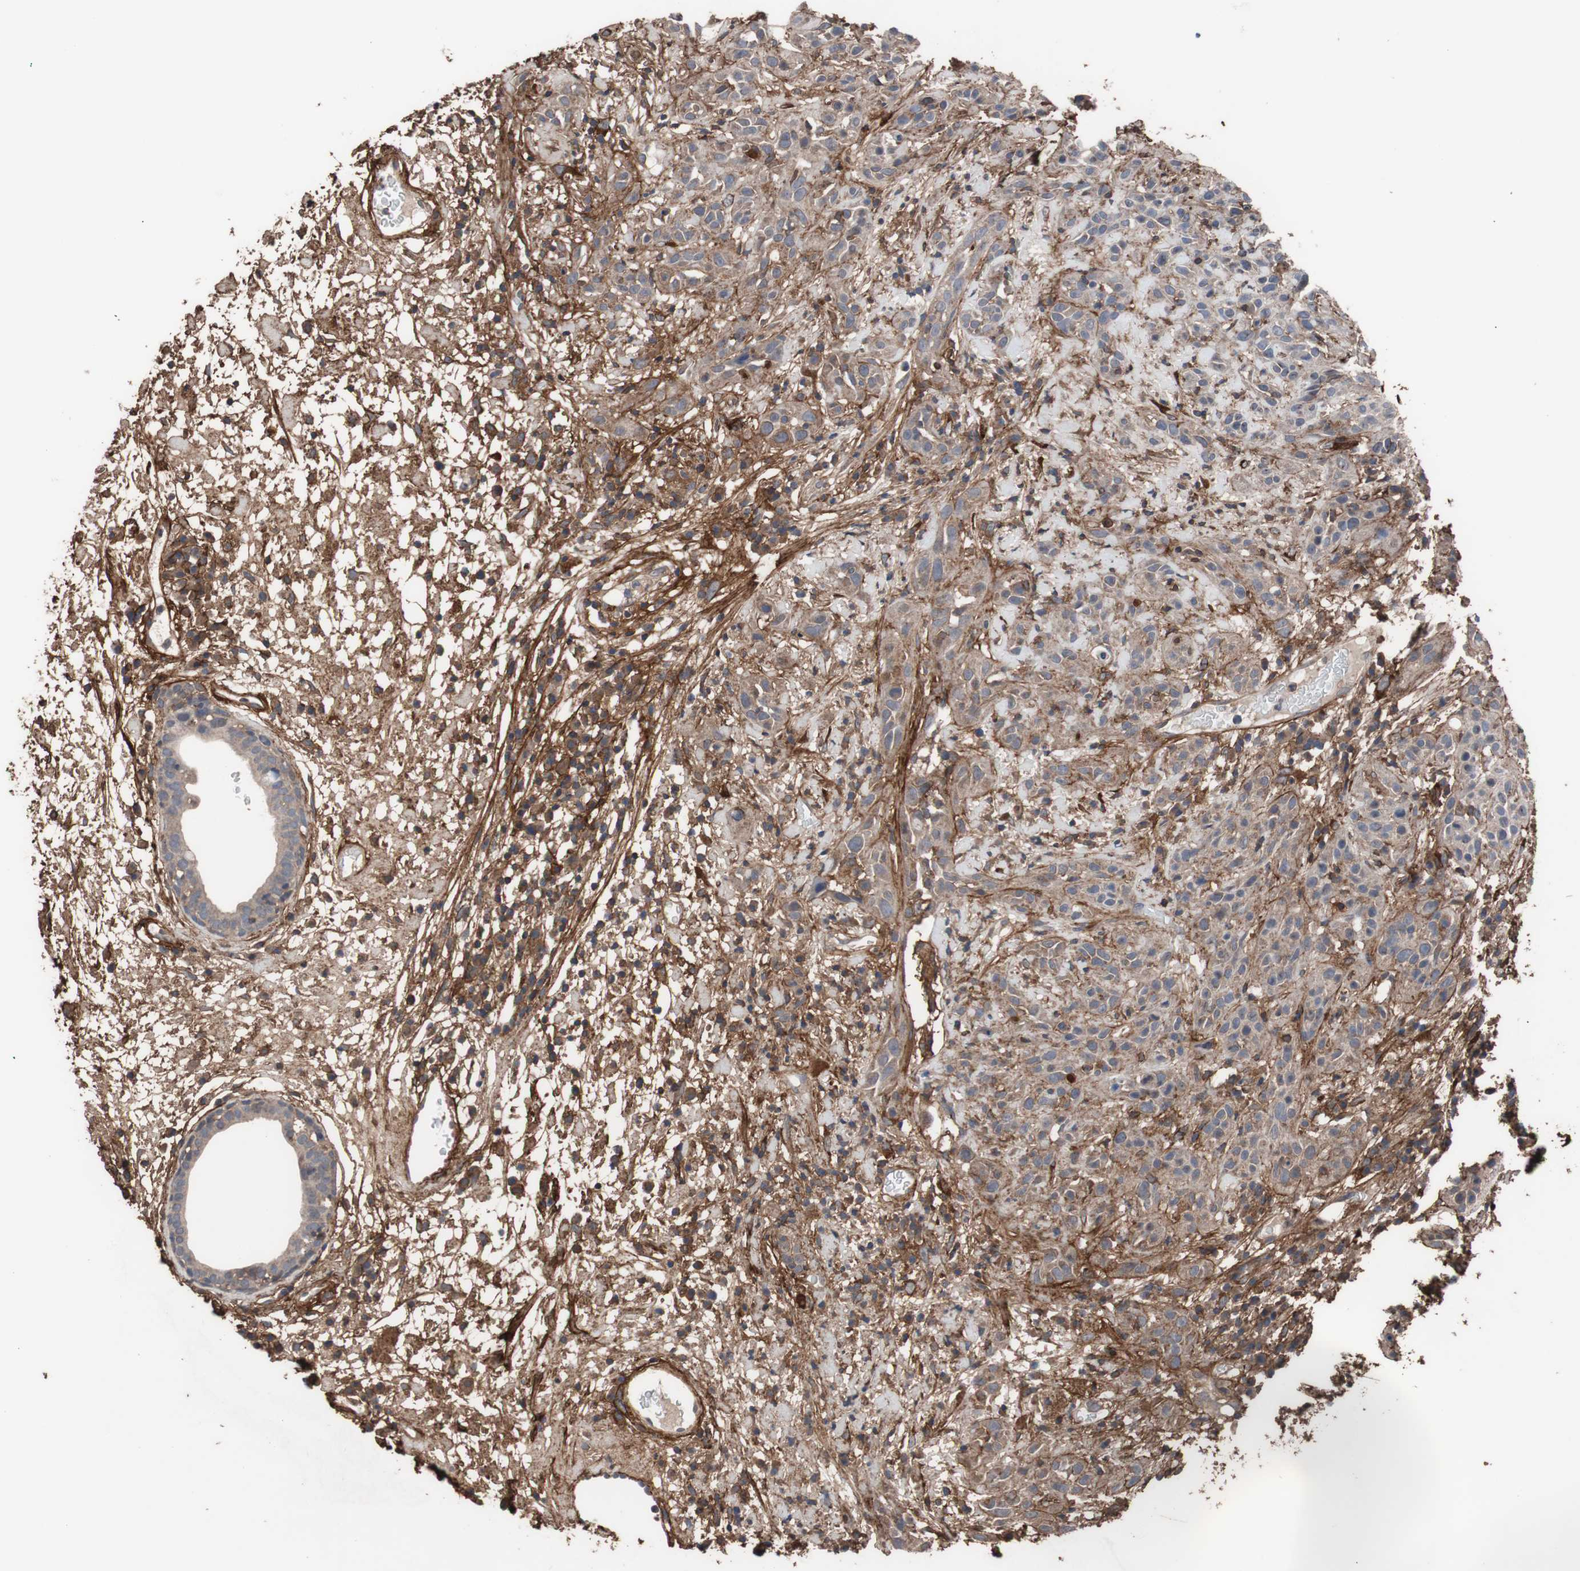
{"staining": {"intensity": "weak", "quantity": ">75%", "location": "cytoplasmic/membranous"}, "tissue": "head and neck cancer", "cell_type": "Tumor cells", "image_type": "cancer", "snomed": [{"axis": "morphology", "description": "Squamous cell carcinoma, NOS"}, {"axis": "topography", "description": "Head-Neck"}], "caption": "A micrograph of head and neck squamous cell carcinoma stained for a protein reveals weak cytoplasmic/membranous brown staining in tumor cells.", "gene": "COL6A2", "patient": {"sex": "male", "age": 62}}